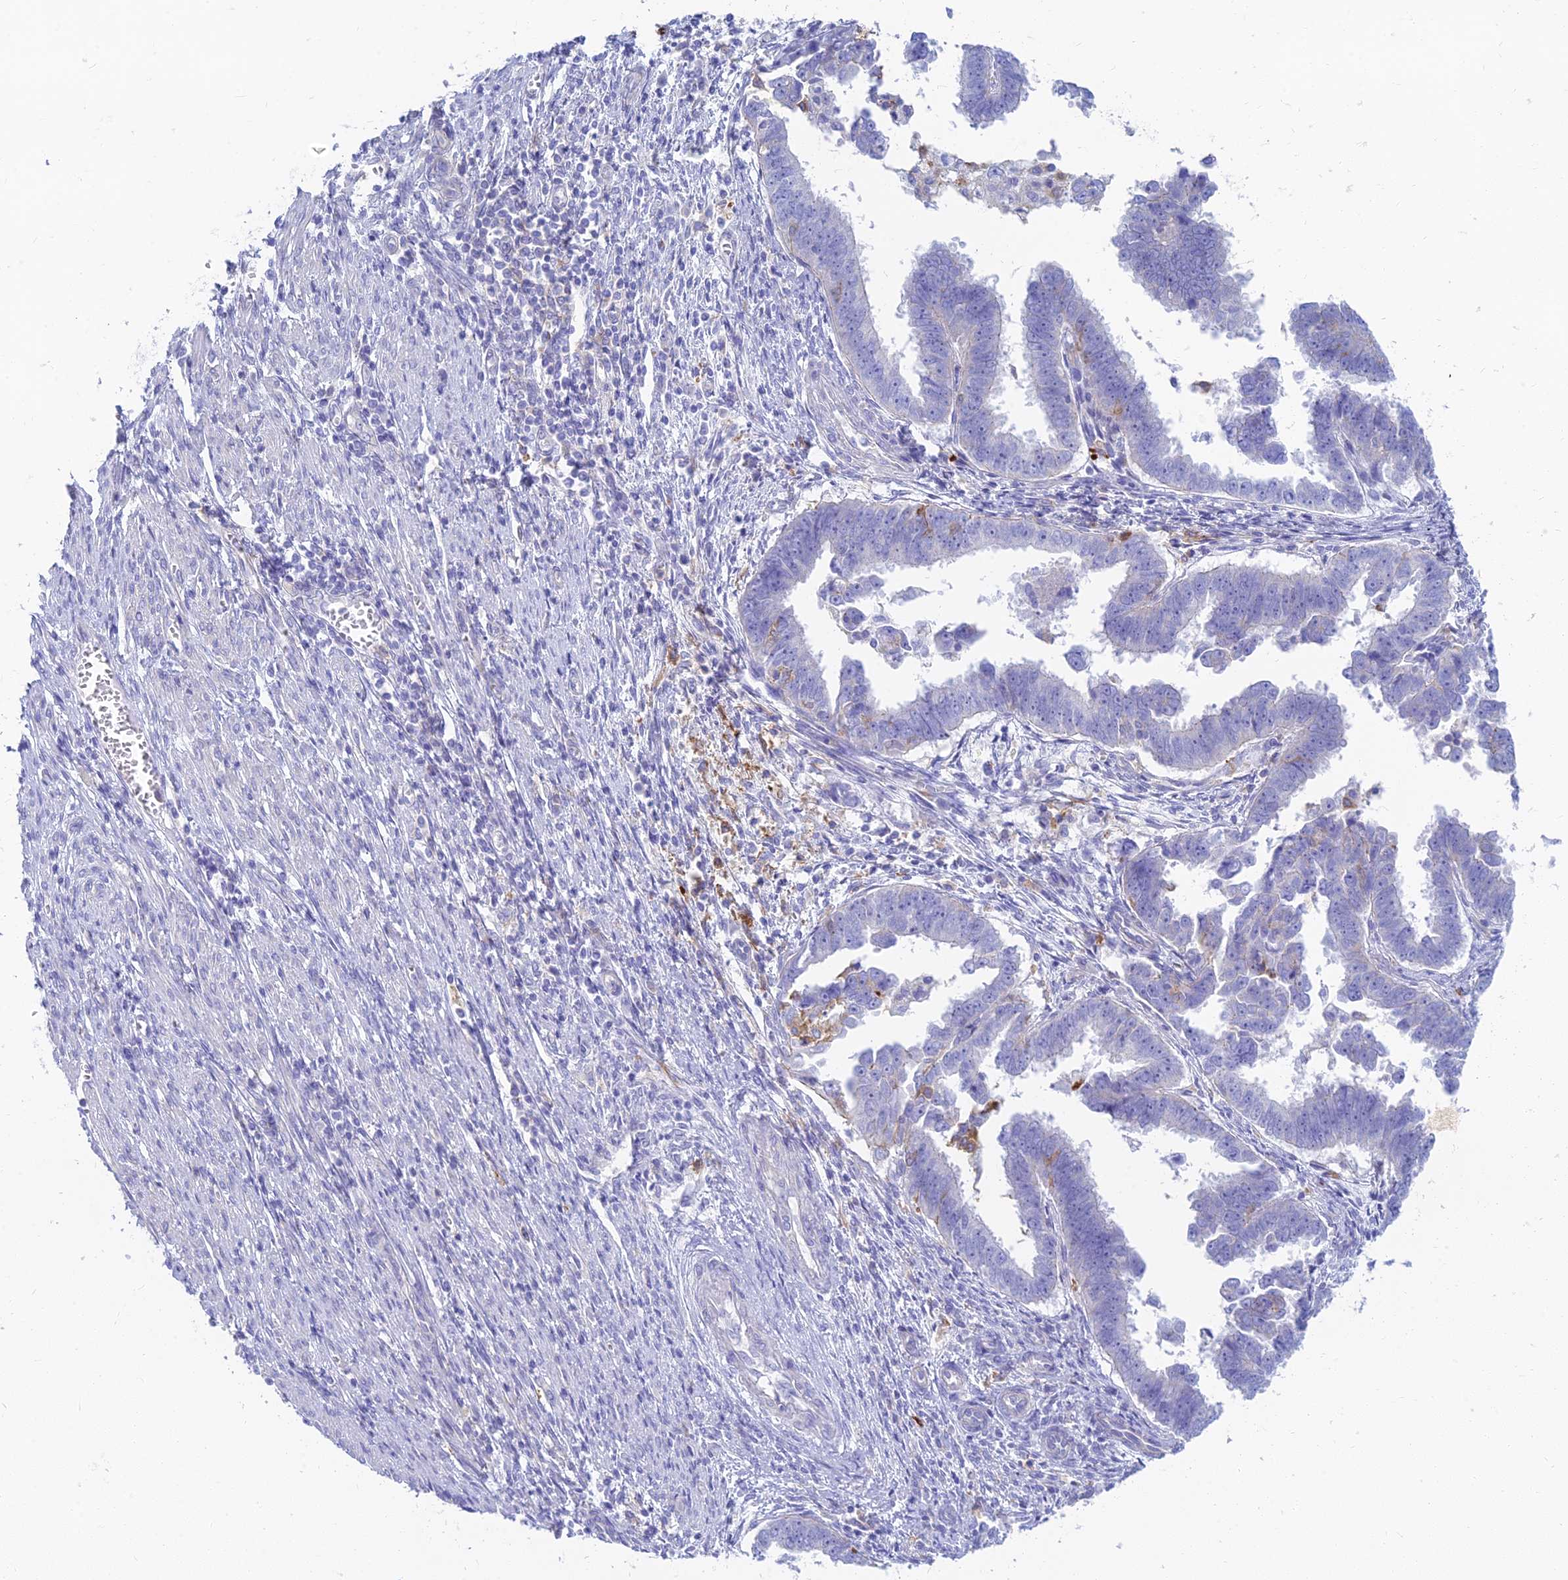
{"staining": {"intensity": "negative", "quantity": "none", "location": "none"}, "tissue": "endometrial cancer", "cell_type": "Tumor cells", "image_type": "cancer", "snomed": [{"axis": "morphology", "description": "Adenocarcinoma, NOS"}, {"axis": "topography", "description": "Endometrium"}], "caption": "DAB (3,3'-diaminobenzidine) immunohistochemical staining of endometrial cancer reveals no significant staining in tumor cells.", "gene": "STRN4", "patient": {"sex": "female", "age": 75}}